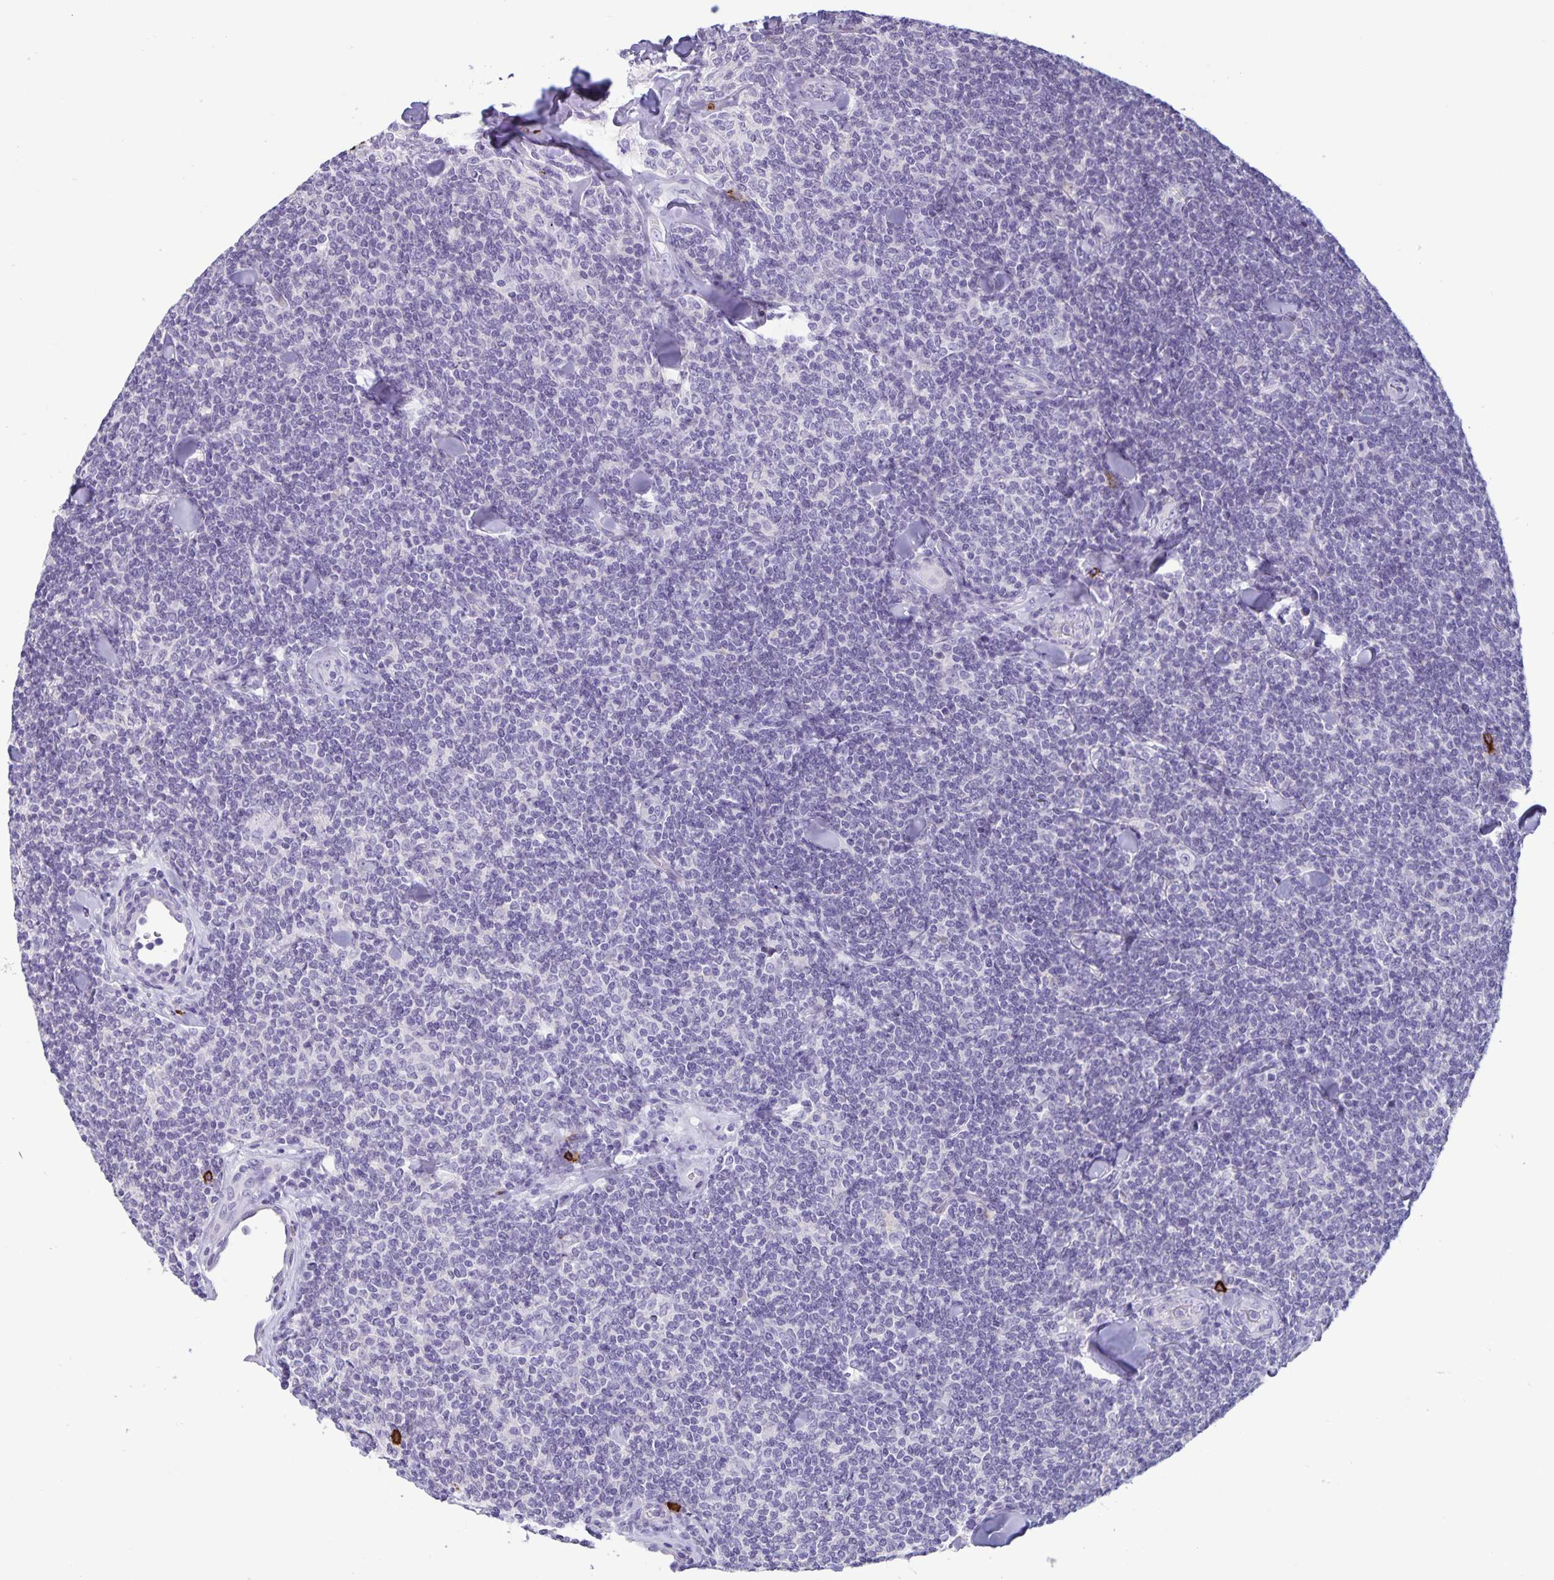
{"staining": {"intensity": "negative", "quantity": "none", "location": "none"}, "tissue": "lymphoma", "cell_type": "Tumor cells", "image_type": "cancer", "snomed": [{"axis": "morphology", "description": "Malignant lymphoma, non-Hodgkin's type, Low grade"}, {"axis": "topography", "description": "Lymph node"}], "caption": "This is a micrograph of IHC staining of malignant lymphoma, non-Hodgkin's type (low-grade), which shows no staining in tumor cells. (DAB immunohistochemistry (IHC), high magnification).", "gene": "IBTK", "patient": {"sex": "female", "age": 56}}